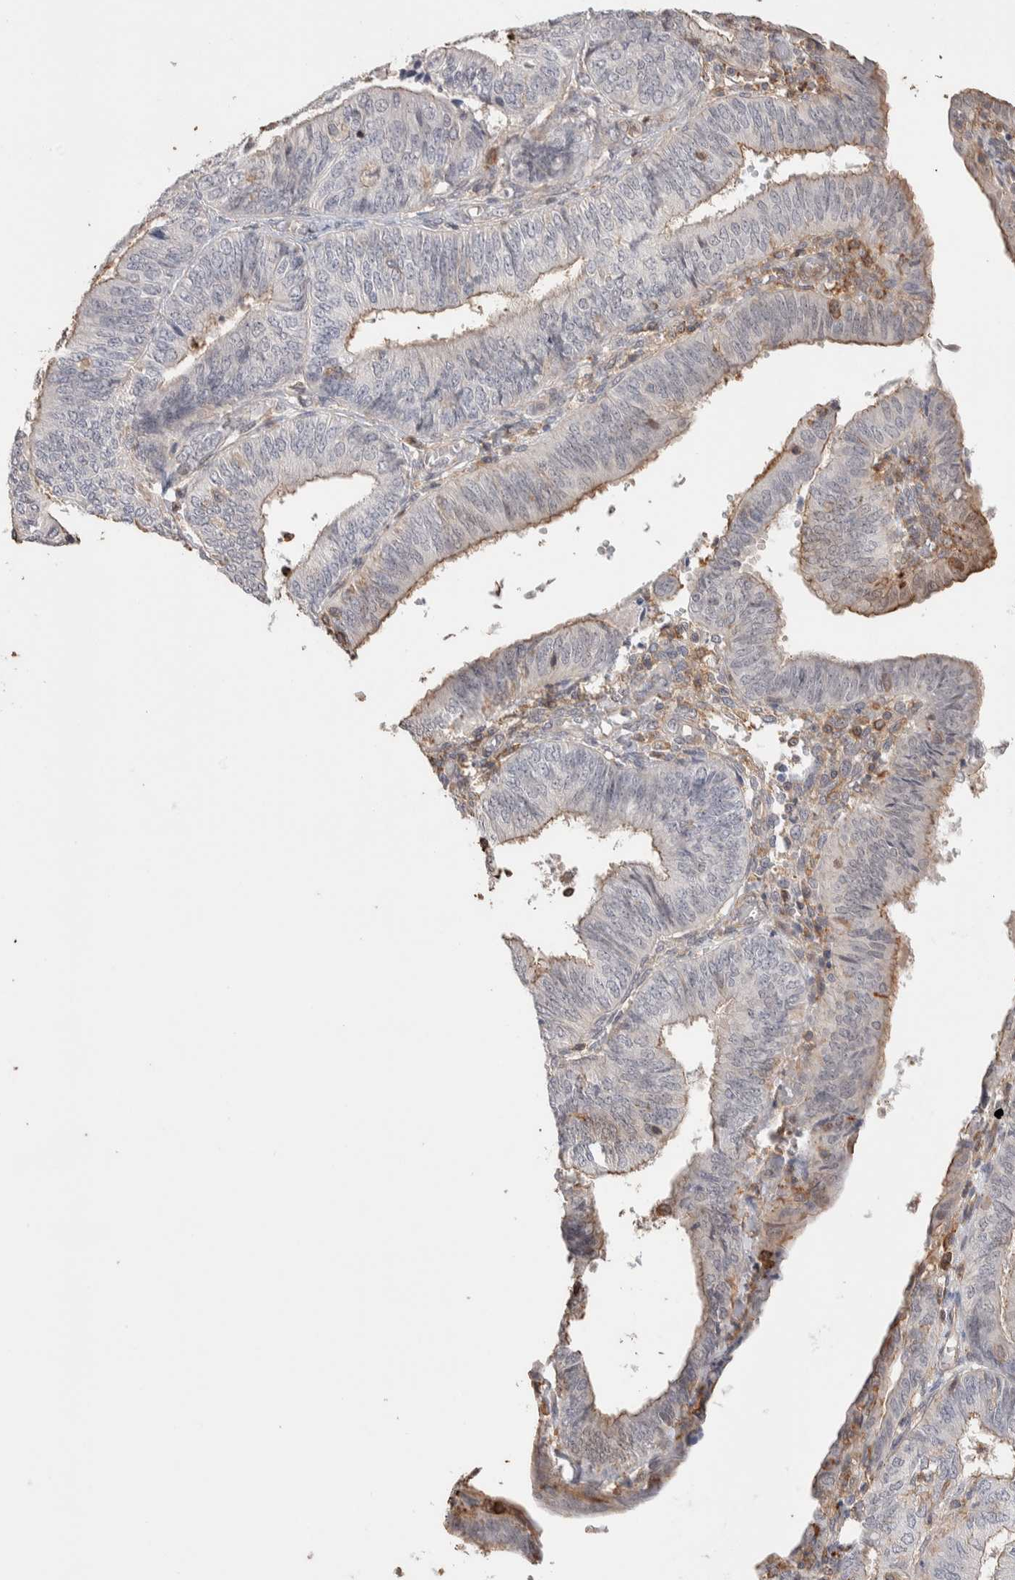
{"staining": {"intensity": "weak", "quantity": "<25%", "location": "cytoplasmic/membranous"}, "tissue": "endometrial cancer", "cell_type": "Tumor cells", "image_type": "cancer", "snomed": [{"axis": "morphology", "description": "Adenocarcinoma, NOS"}, {"axis": "topography", "description": "Endometrium"}], "caption": "DAB immunohistochemical staining of human endometrial cancer (adenocarcinoma) exhibits no significant expression in tumor cells.", "gene": "ZNF704", "patient": {"sex": "female", "age": 58}}